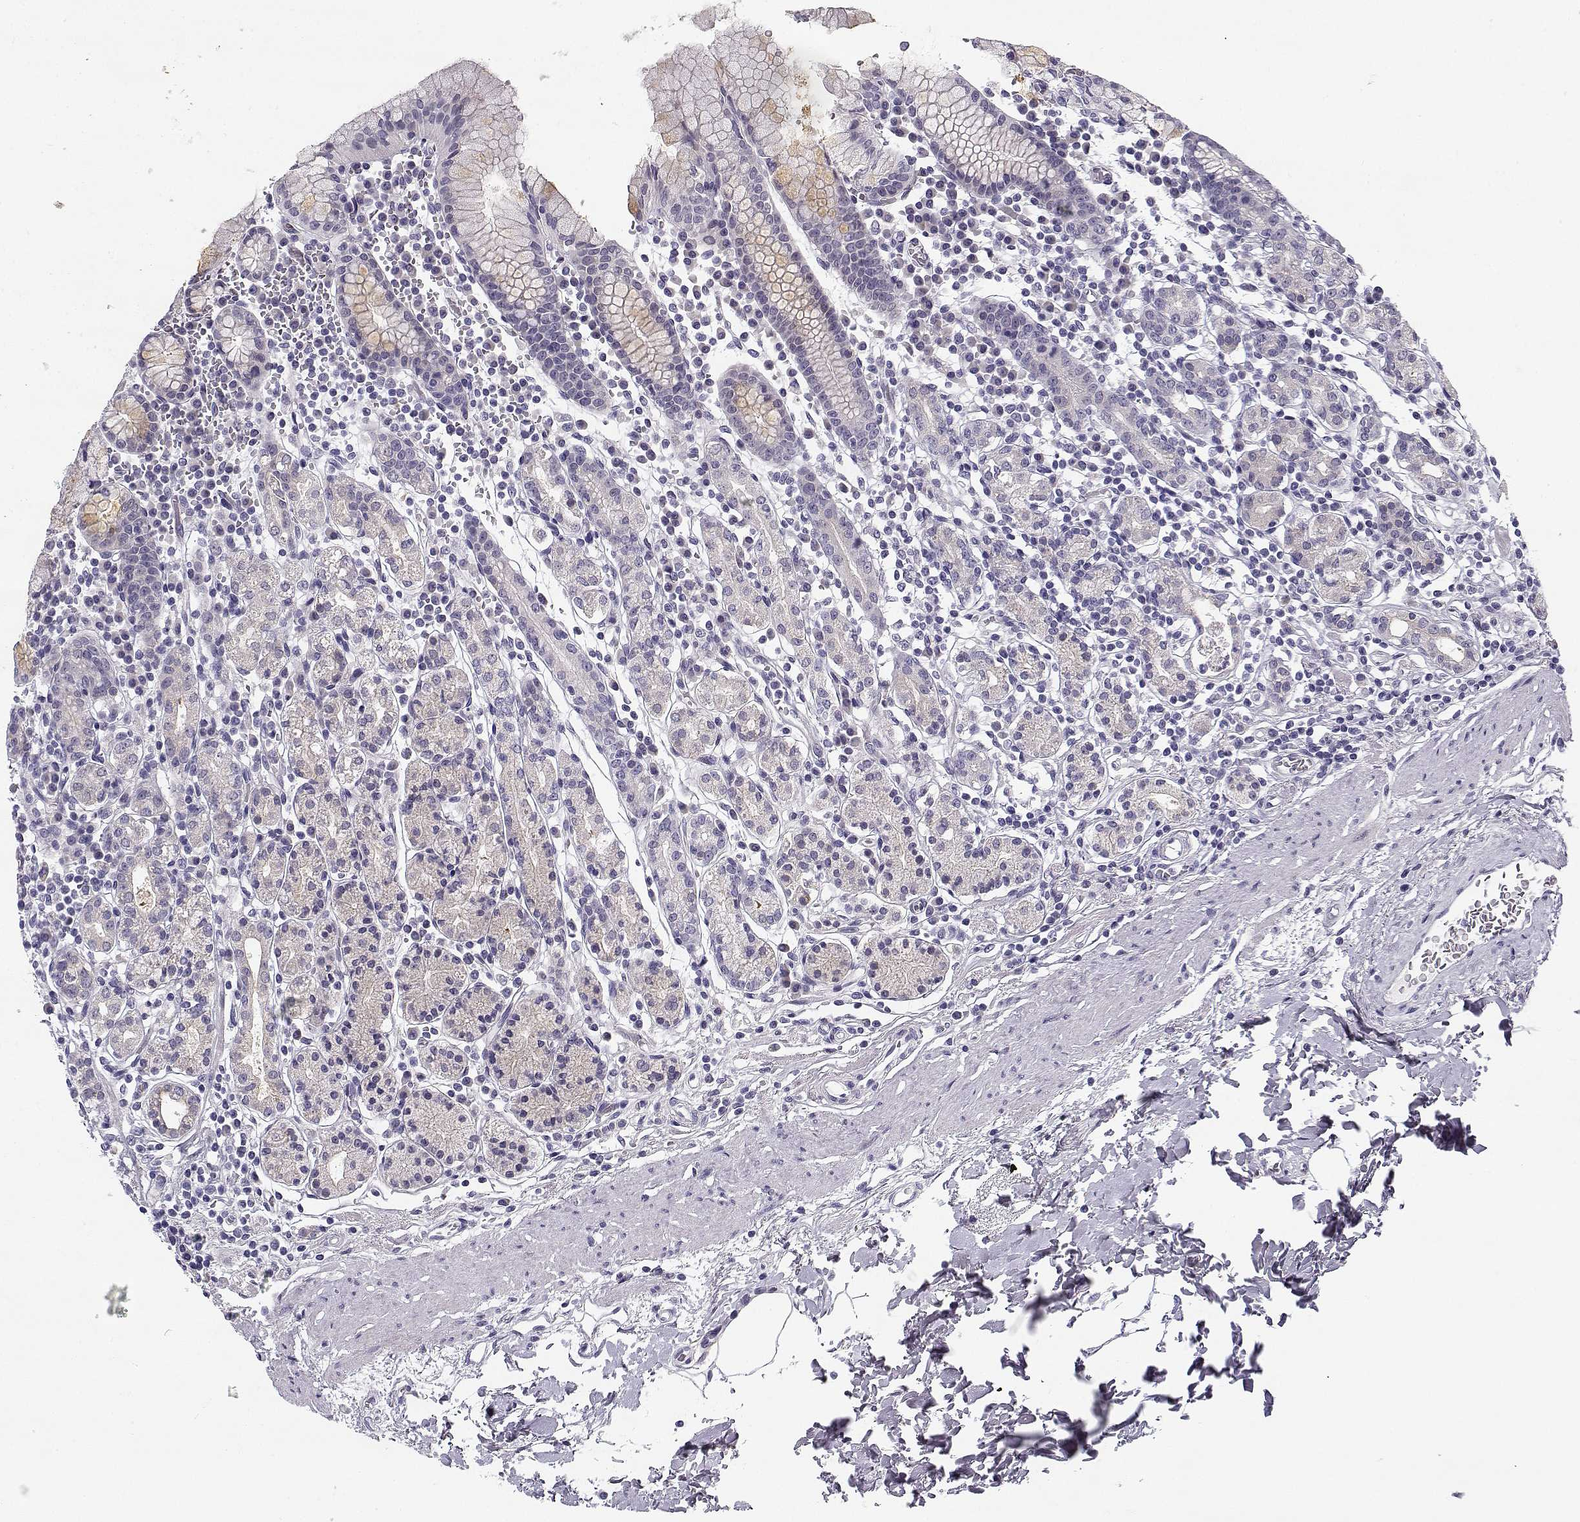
{"staining": {"intensity": "negative", "quantity": "none", "location": "none"}, "tissue": "stomach", "cell_type": "Glandular cells", "image_type": "normal", "snomed": [{"axis": "morphology", "description": "Normal tissue, NOS"}, {"axis": "topography", "description": "Stomach, upper"}, {"axis": "topography", "description": "Stomach"}], "caption": "High magnification brightfield microscopy of benign stomach stained with DAB (3,3'-diaminobenzidine) (brown) and counterstained with hematoxylin (blue): glandular cells show no significant expression.", "gene": "CREB3L3", "patient": {"sex": "male", "age": 62}}